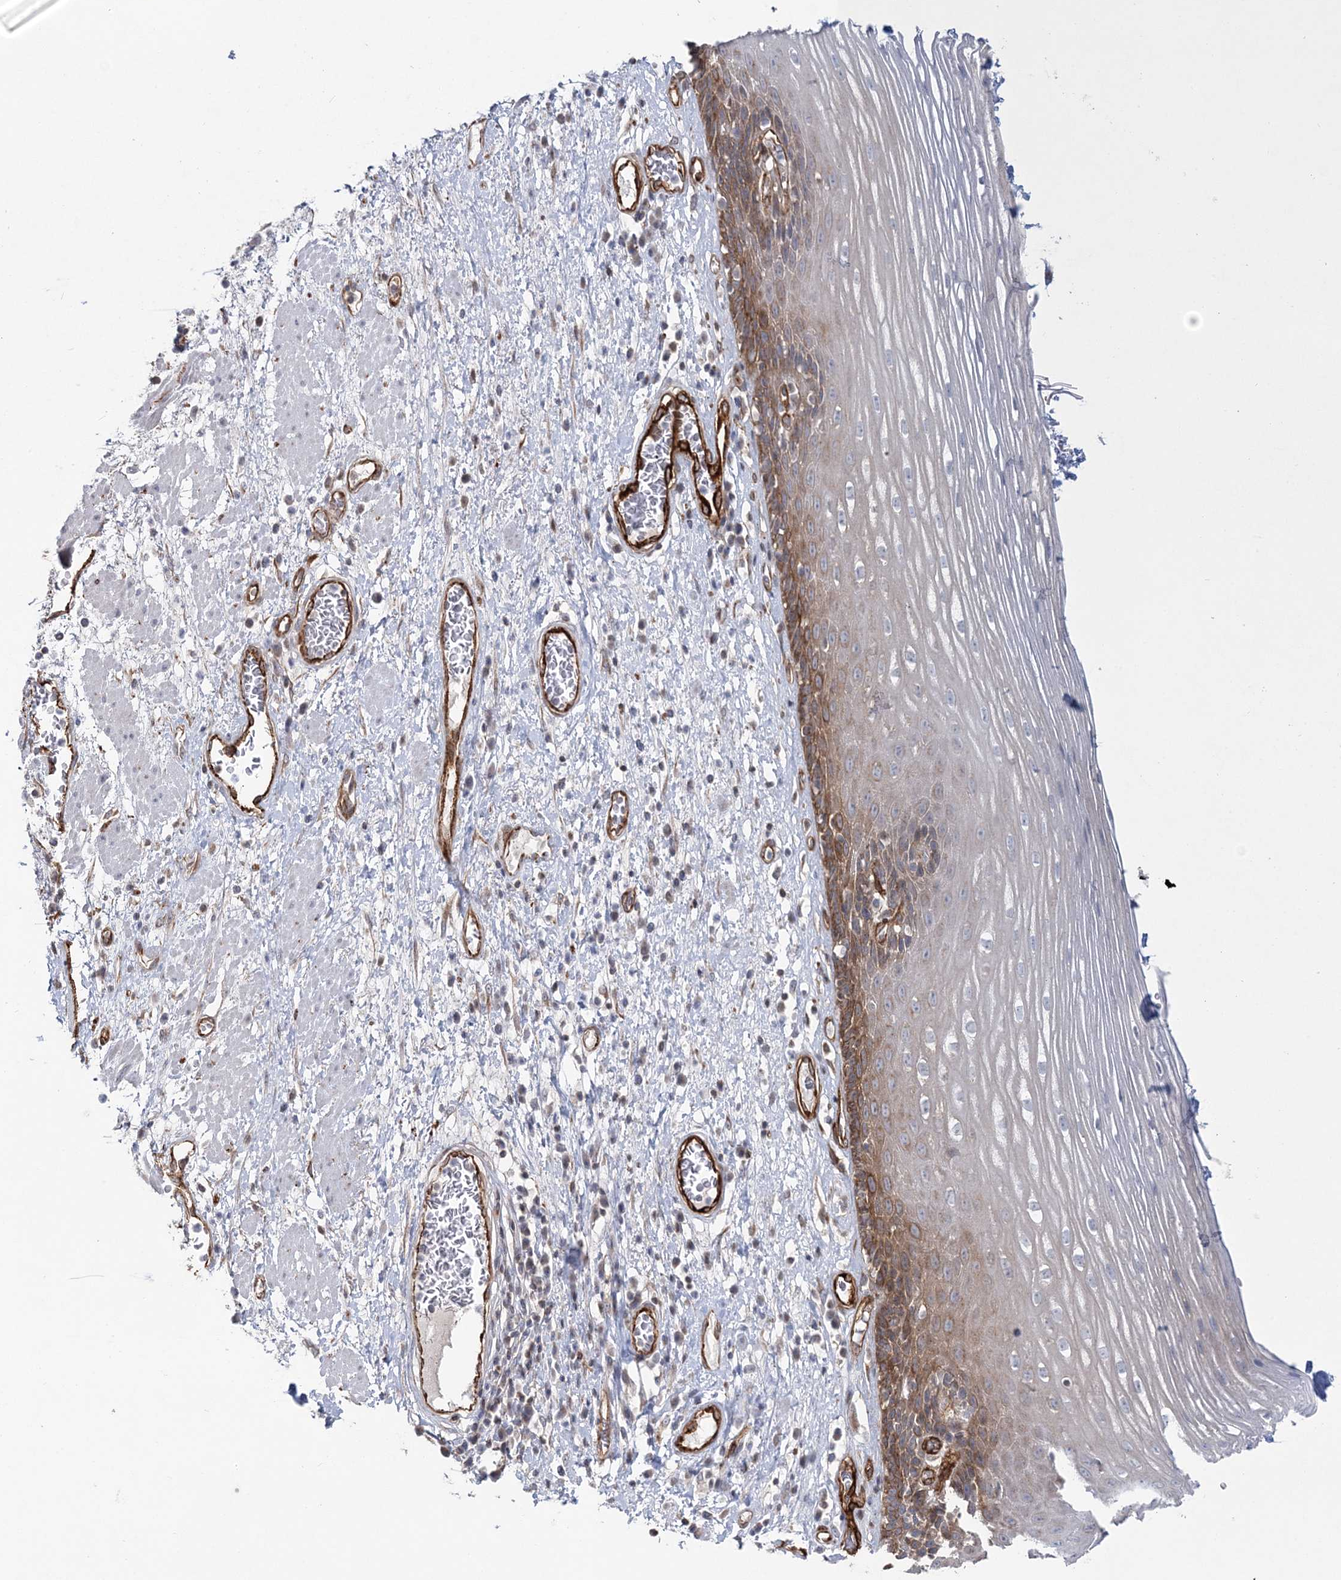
{"staining": {"intensity": "moderate", "quantity": "<25%", "location": "cytoplasmic/membranous"}, "tissue": "esophagus", "cell_type": "Squamous epithelial cells", "image_type": "normal", "snomed": [{"axis": "morphology", "description": "Normal tissue, NOS"}, {"axis": "morphology", "description": "Adenocarcinoma, NOS"}, {"axis": "topography", "description": "Esophagus"}], "caption": "Esophagus stained with DAB (3,3'-diaminobenzidine) immunohistochemistry displays low levels of moderate cytoplasmic/membranous staining in approximately <25% of squamous epithelial cells.", "gene": "AFAP1L2", "patient": {"sex": "male", "age": 62}}